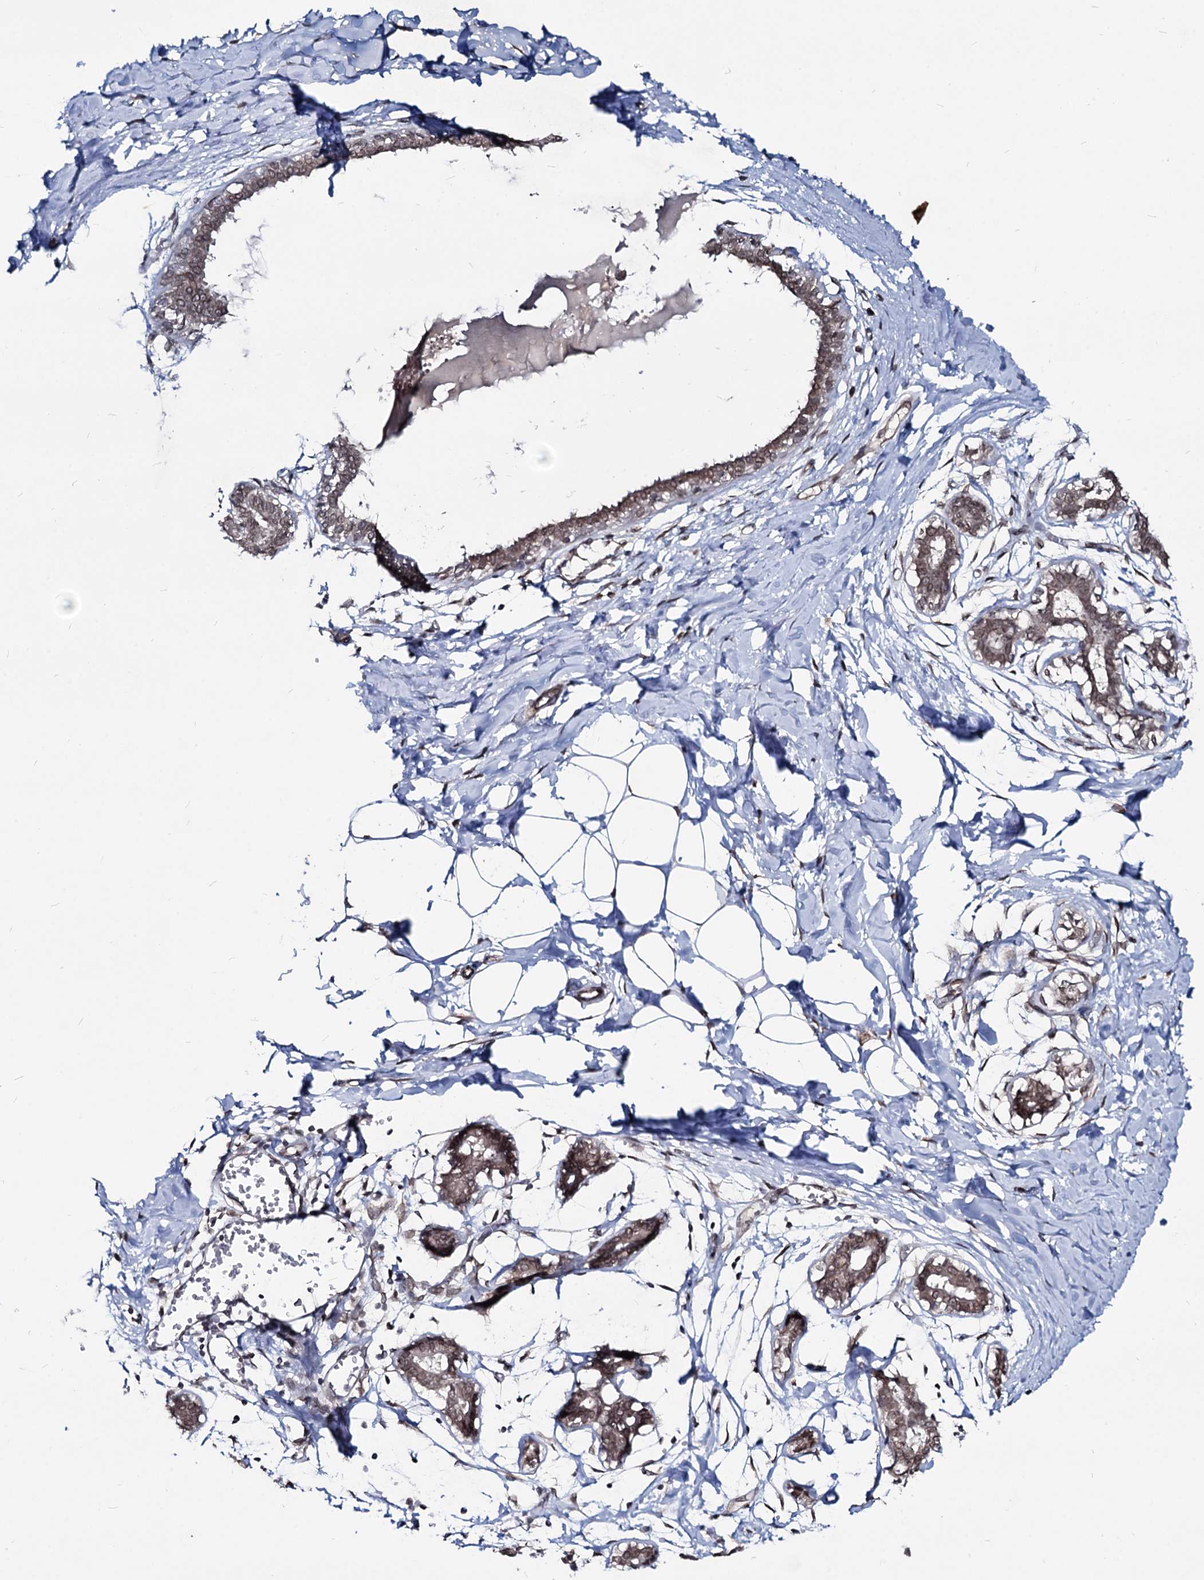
{"staining": {"intensity": "strong", "quantity": ">75%", "location": "nuclear"}, "tissue": "breast", "cell_type": "Adipocytes", "image_type": "normal", "snomed": [{"axis": "morphology", "description": "Normal tissue, NOS"}, {"axis": "topography", "description": "Breast"}], "caption": "Protein staining demonstrates strong nuclear expression in about >75% of adipocytes in benign breast. Immunohistochemistry stains the protein of interest in brown and the nuclei are stained blue.", "gene": "RNF6", "patient": {"sex": "female", "age": 27}}